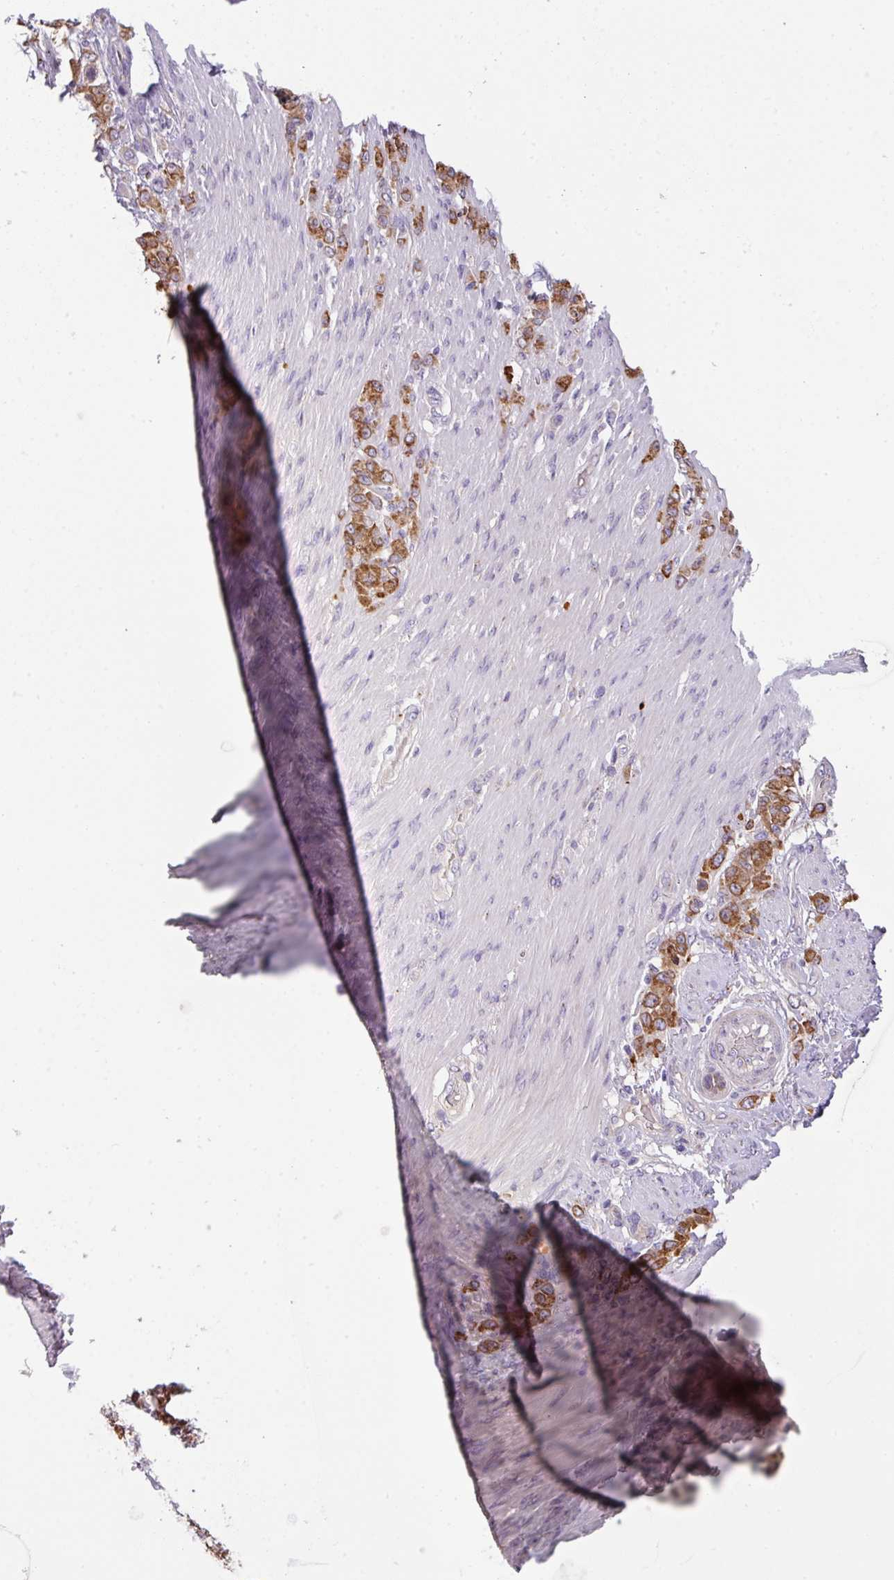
{"staining": {"intensity": "moderate", "quantity": ">75%", "location": "cytoplasmic/membranous"}, "tissue": "stomach cancer", "cell_type": "Tumor cells", "image_type": "cancer", "snomed": [{"axis": "morphology", "description": "Adenocarcinoma, NOS"}, {"axis": "topography", "description": "Stomach"}], "caption": "Protein analysis of stomach cancer tissue shows moderate cytoplasmic/membranous expression in approximately >75% of tumor cells. Using DAB (3,3'-diaminobenzidine) (brown) and hematoxylin (blue) stains, captured at high magnification using brightfield microscopy.", "gene": "PIK3R5", "patient": {"sex": "female", "age": 79}}